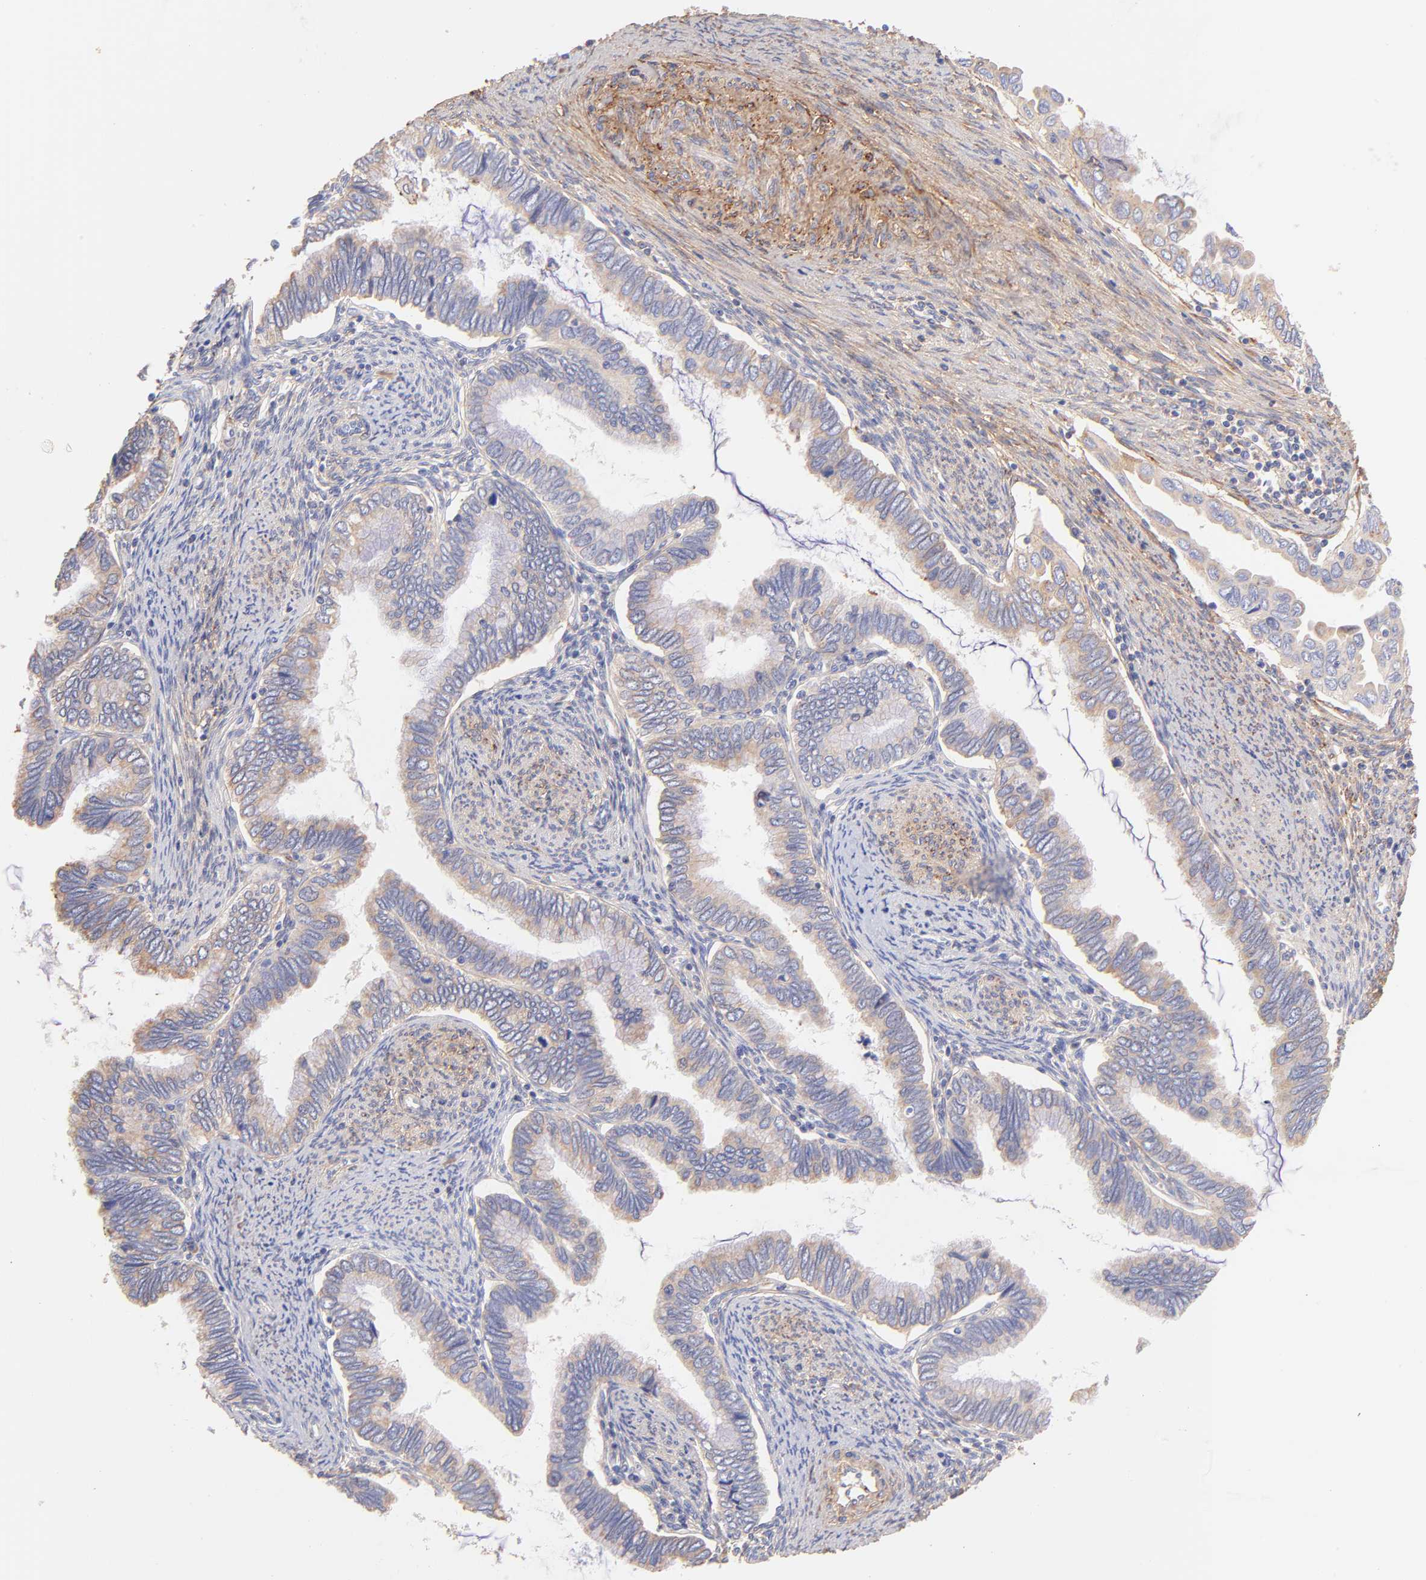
{"staining": {"intensity": "weak", "quantity": "25%-75%", "location": "cytoplasmic/membranous"}, "tissue": "cervical cancer", "cell_type": "Tumor cells", "image_type": "cancer", "snomed": [{"axis": "morphology", "description": "Adenocarcinoma, NOS"}, {"axis": "topography", "description": "Cervix"}], "caption": "High-magnification brightfield microscopy of cervical adenocarcinoma stained with DAB (brown) and counterstained with hematoxylin (blue). tumor cells exhibit weak cytoplasmic/membranous positivity is present in about25%-75% of cells. (IHC, brightfield microscopy, high magnification).", "gene": "BGN", "patient": {"sex": "female", "age": 49}}